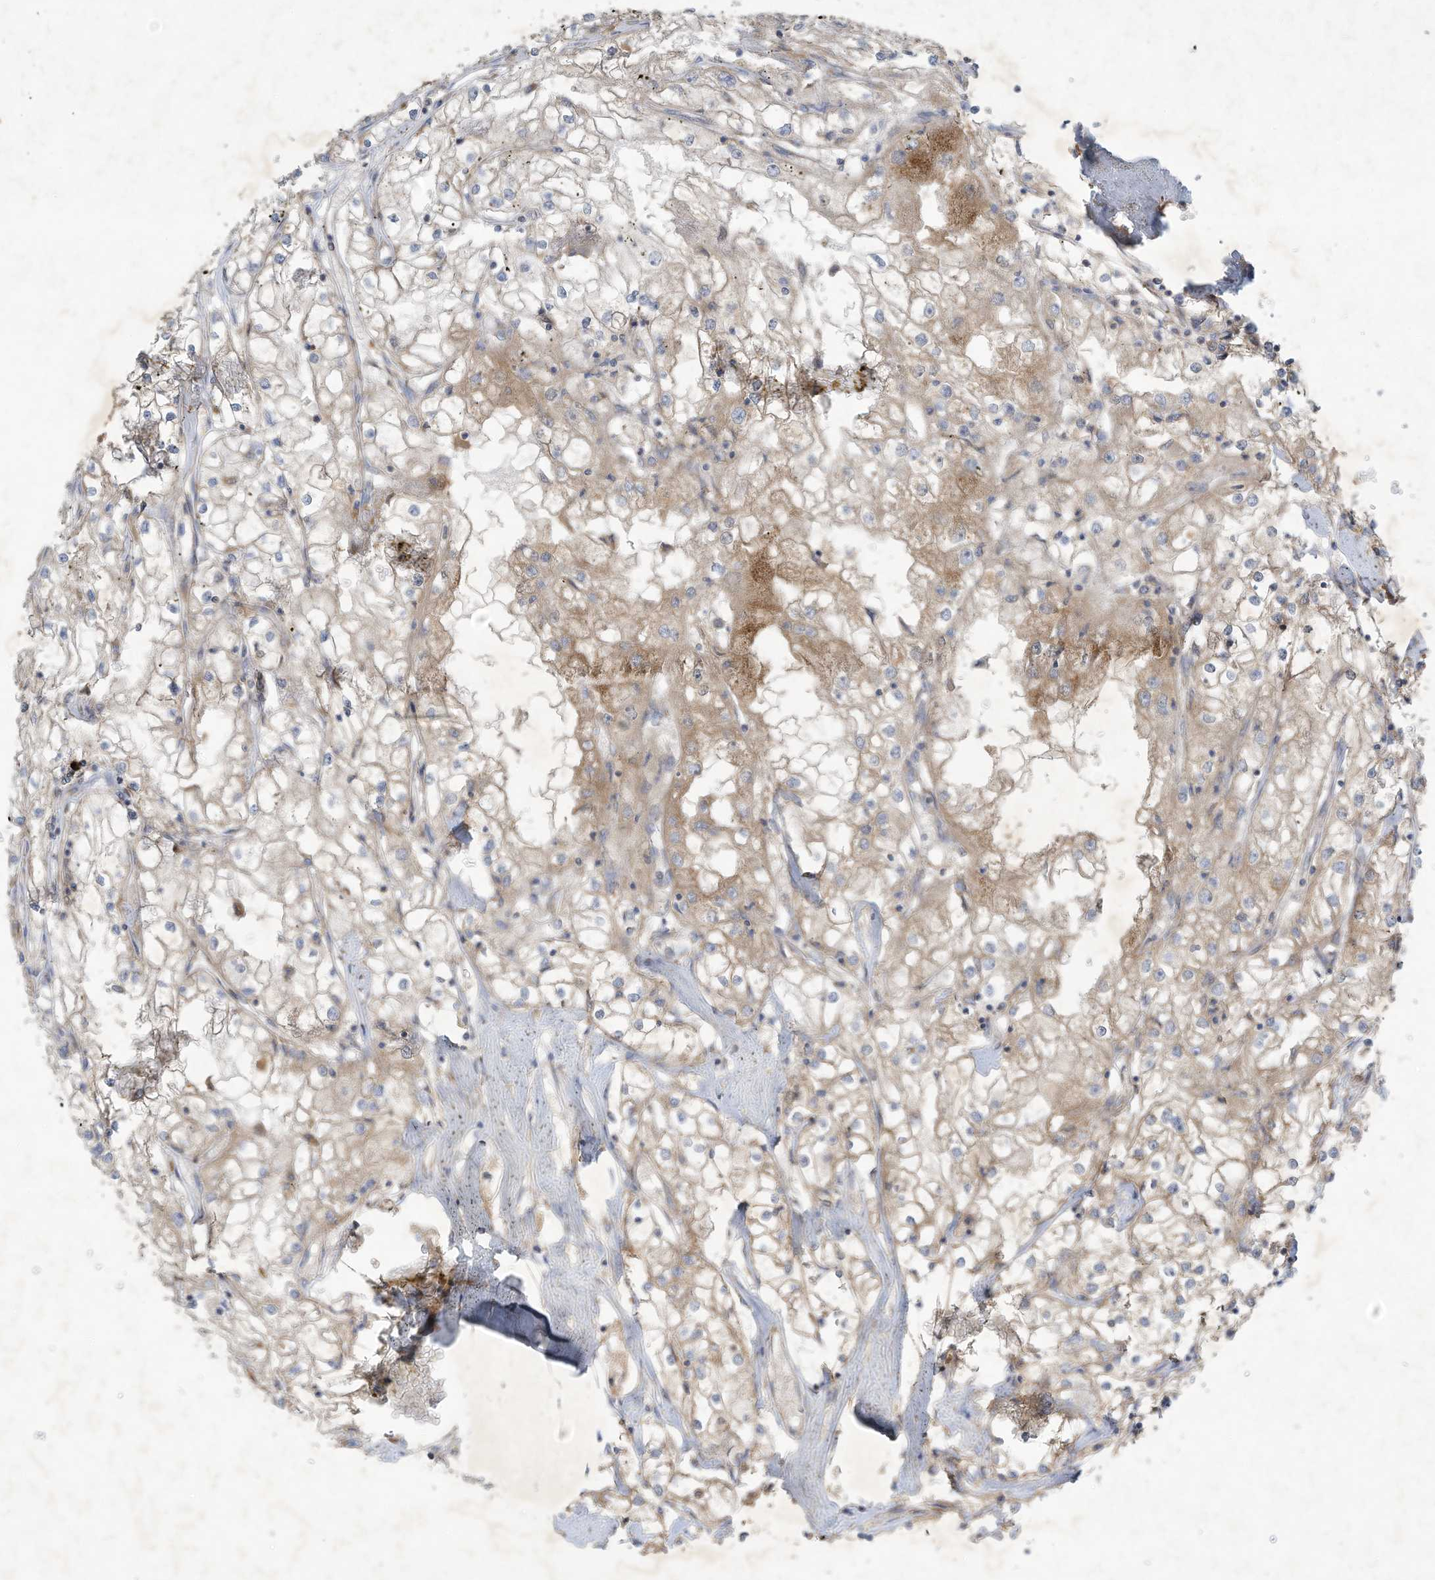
{"staining": {"intensity": "weak", "quantity": "<25%", "location": "cytoplasmic/membranous"}, "tissue": "renal cancer", "cell_type": "Tumor cells", "image_type": "cancer", "snomed": [{"axis": "morphology", "description": "Adenocarcinoma, NOS"}, {"axis": "topography", "description": "Kidney"}], "caption": "The image reveals no significant positivity in tumor cells of adenocarcinoma (renal).", "gene": "SYNJ2", "patient": {"sex": "male", "age": 56}}